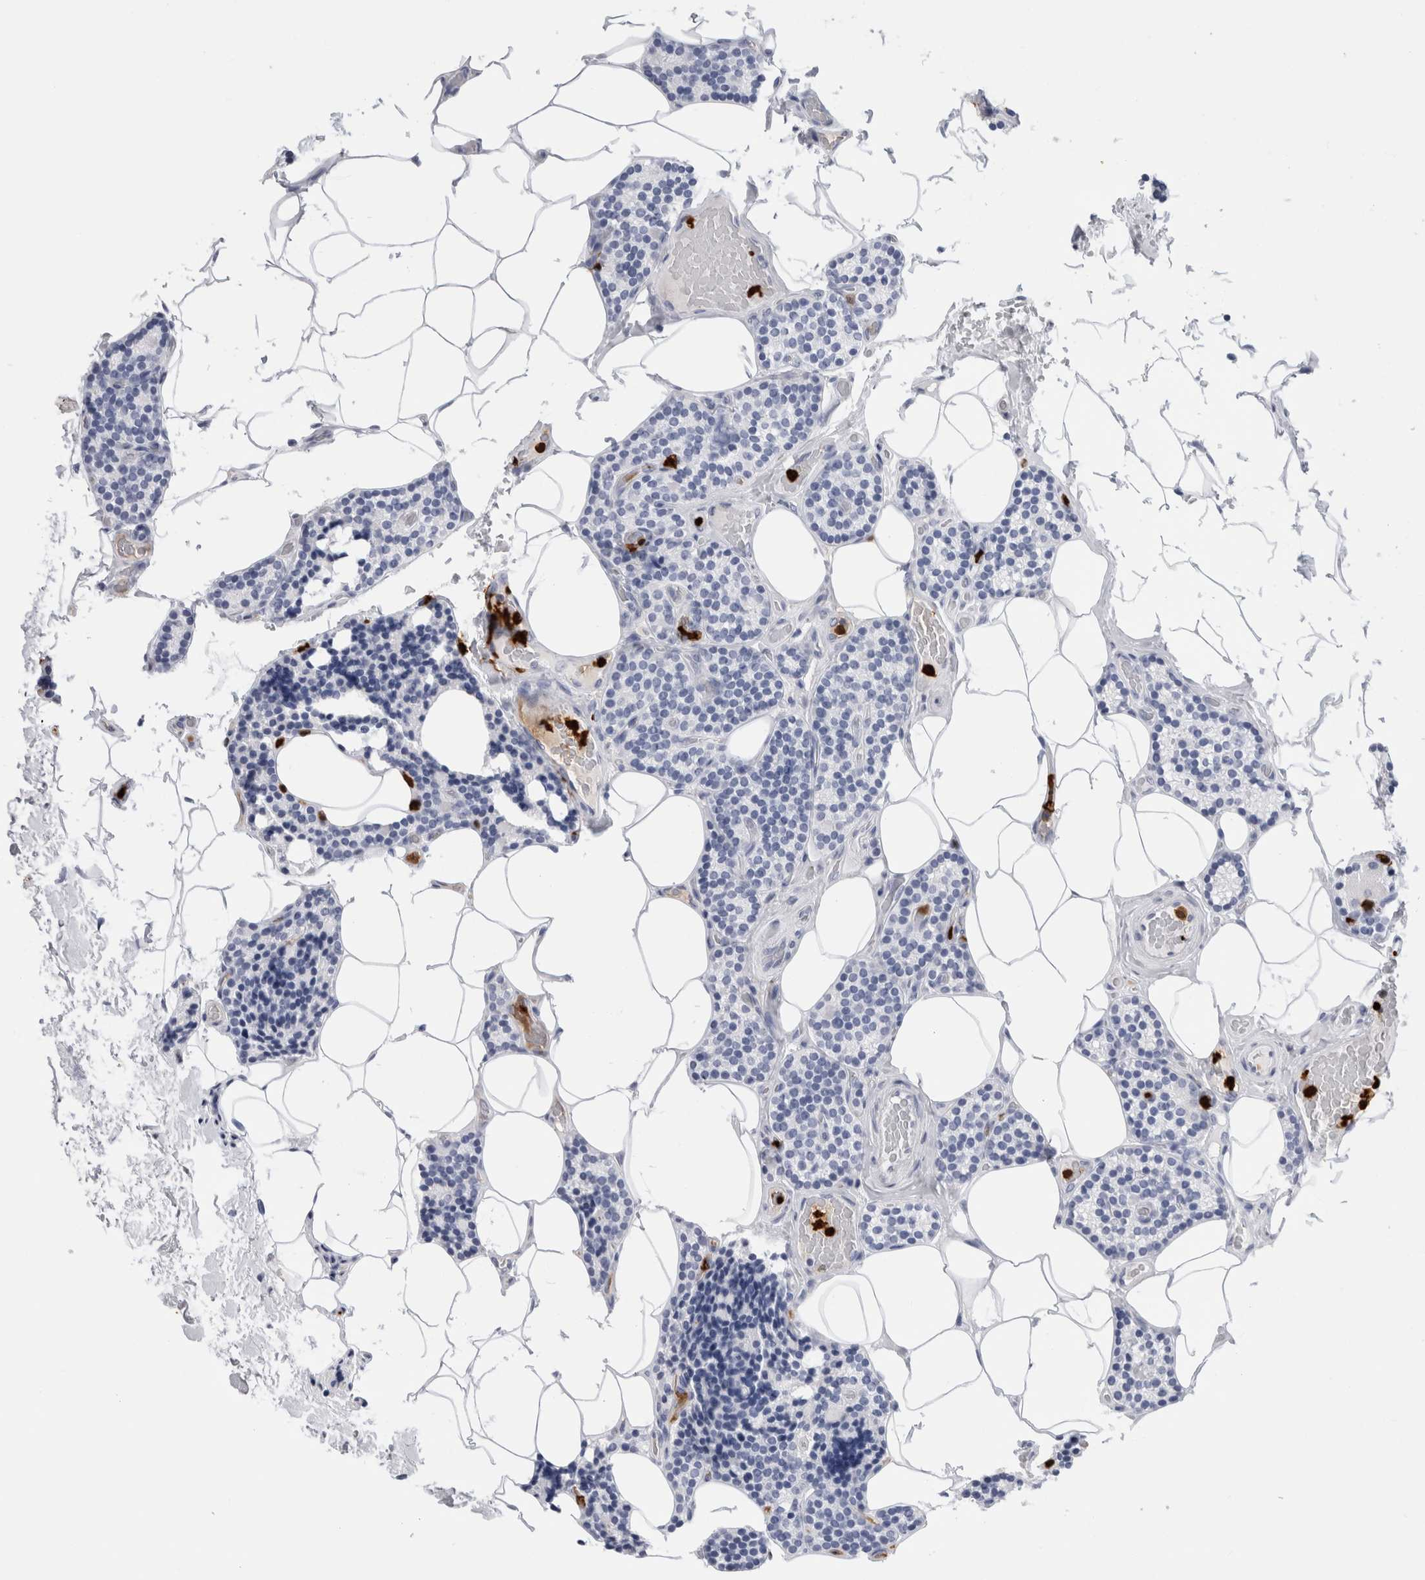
{"staining": {"intensity": "negative", "quantity": "none", "location": "none"}, "tissue": "parathyroid gland", "cell_type": "Glandular cells", "image_type": "normal", "snomed": [{"axis": "morphology", "description": "Normal tissue, NOS"}, {"axis": "topography", "description": "Parathyroid gland"}], "caption": "High power microscopy photomicrograph of an IHC micrograph of unremarkable parathyroid gland, revealing no significant expression in glandular cells. Brightfield microscopy of immunohistochemistry stained with DAB (brown) and hematoxylin (blue), captured at high magnification.", "gene": "S100A8", "patient": {"sex": "male", "age": 52}}